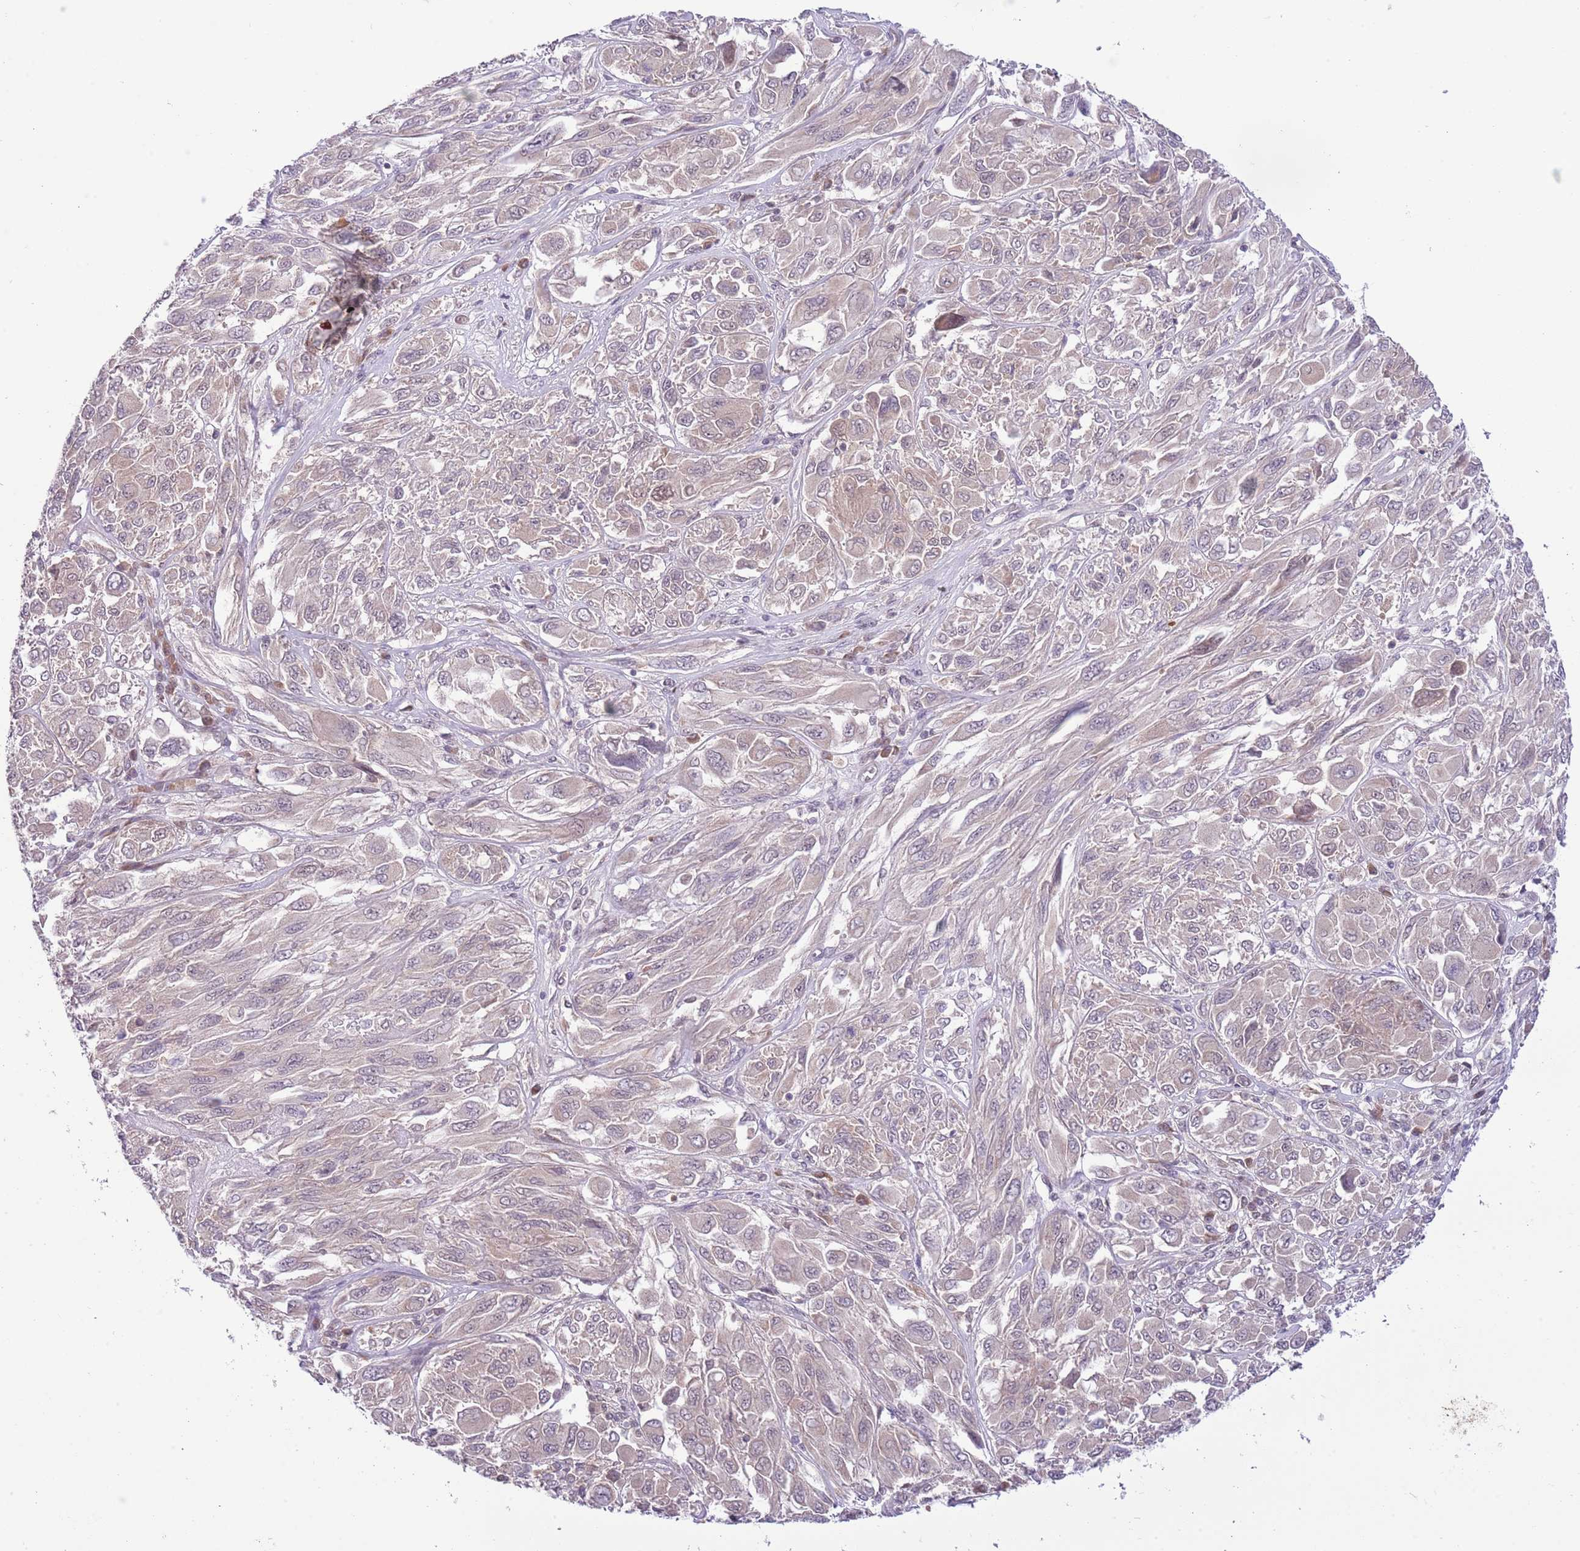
{"staining": {"intensity": "negative", "quantity": "none", "location": "none"}, "tissue": "melanoma", "cell_type": "Tumor cells", "image_type": "cancer", "snomed": [{"axis": "morphology", "description": "Malignant melanoma, NOS"}, {"axis": "topography", "description": "Skin"}], "caption": "IHC histopathology image of neoplastic tissue: human melanoma stained with DAB (3,3'-diaminobenzidine) shows no significant protein expression in tumor cells.", "gene": "GALK2", "patient": {"sex": "female", "age": 91}}